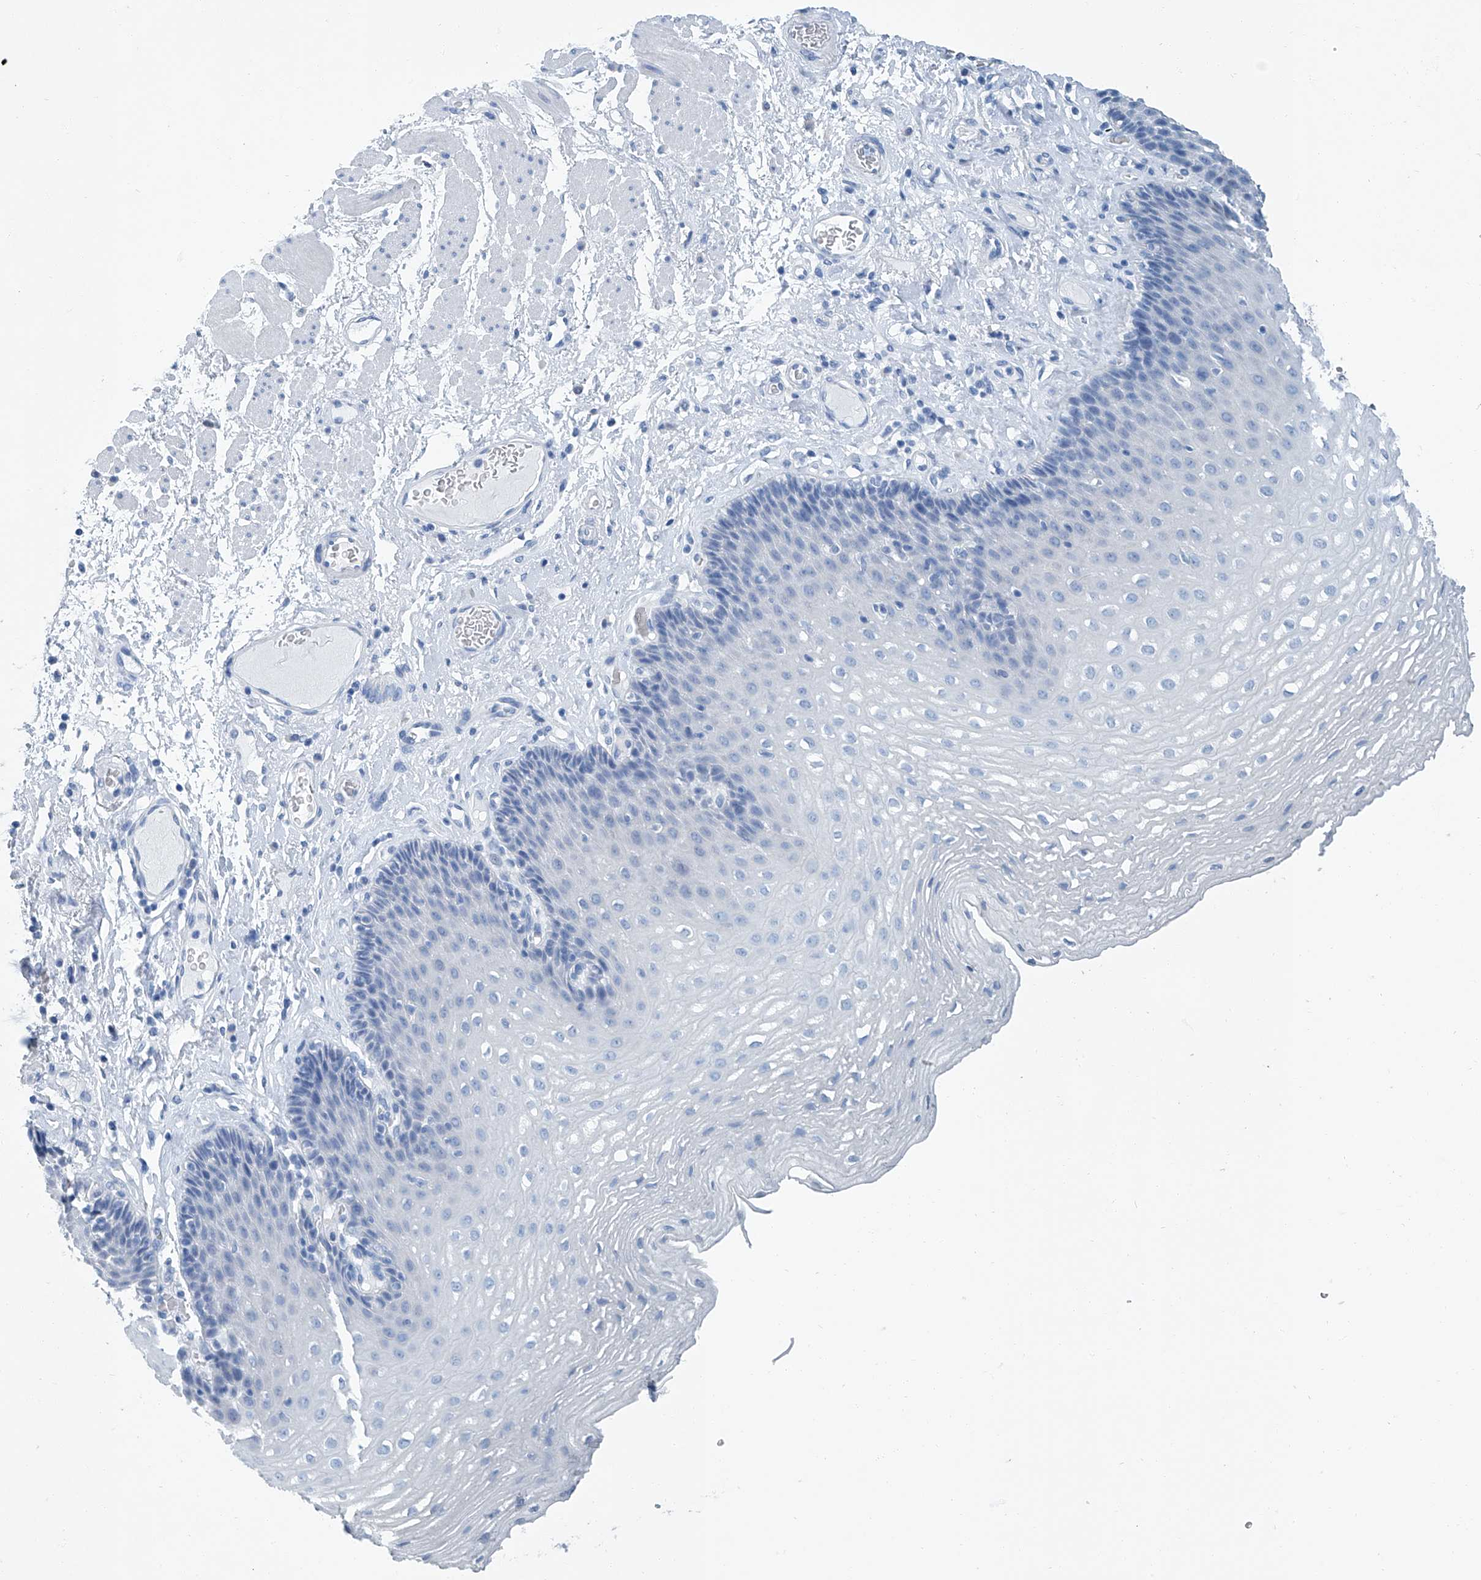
{"staining": {"intensity": "negative", "quantity": "none", "location": "none"}, "tissue": "esophagus", "cell_type": "Squamous epithelial cells", "image_type": "normal", "snomed": [{"axis": "morphology", "description": "Normal tissue, NOS"}, {"axis": "topography", "description": "Esophagus"}], "caption": "A high-resolution photomicrograph shows IHC staining of unremarkable esophagus, which displays no significant expression in squamous epithelial cells.", "gene": "CYP2A7", "patient": {"sex": "female", "age": 66}}